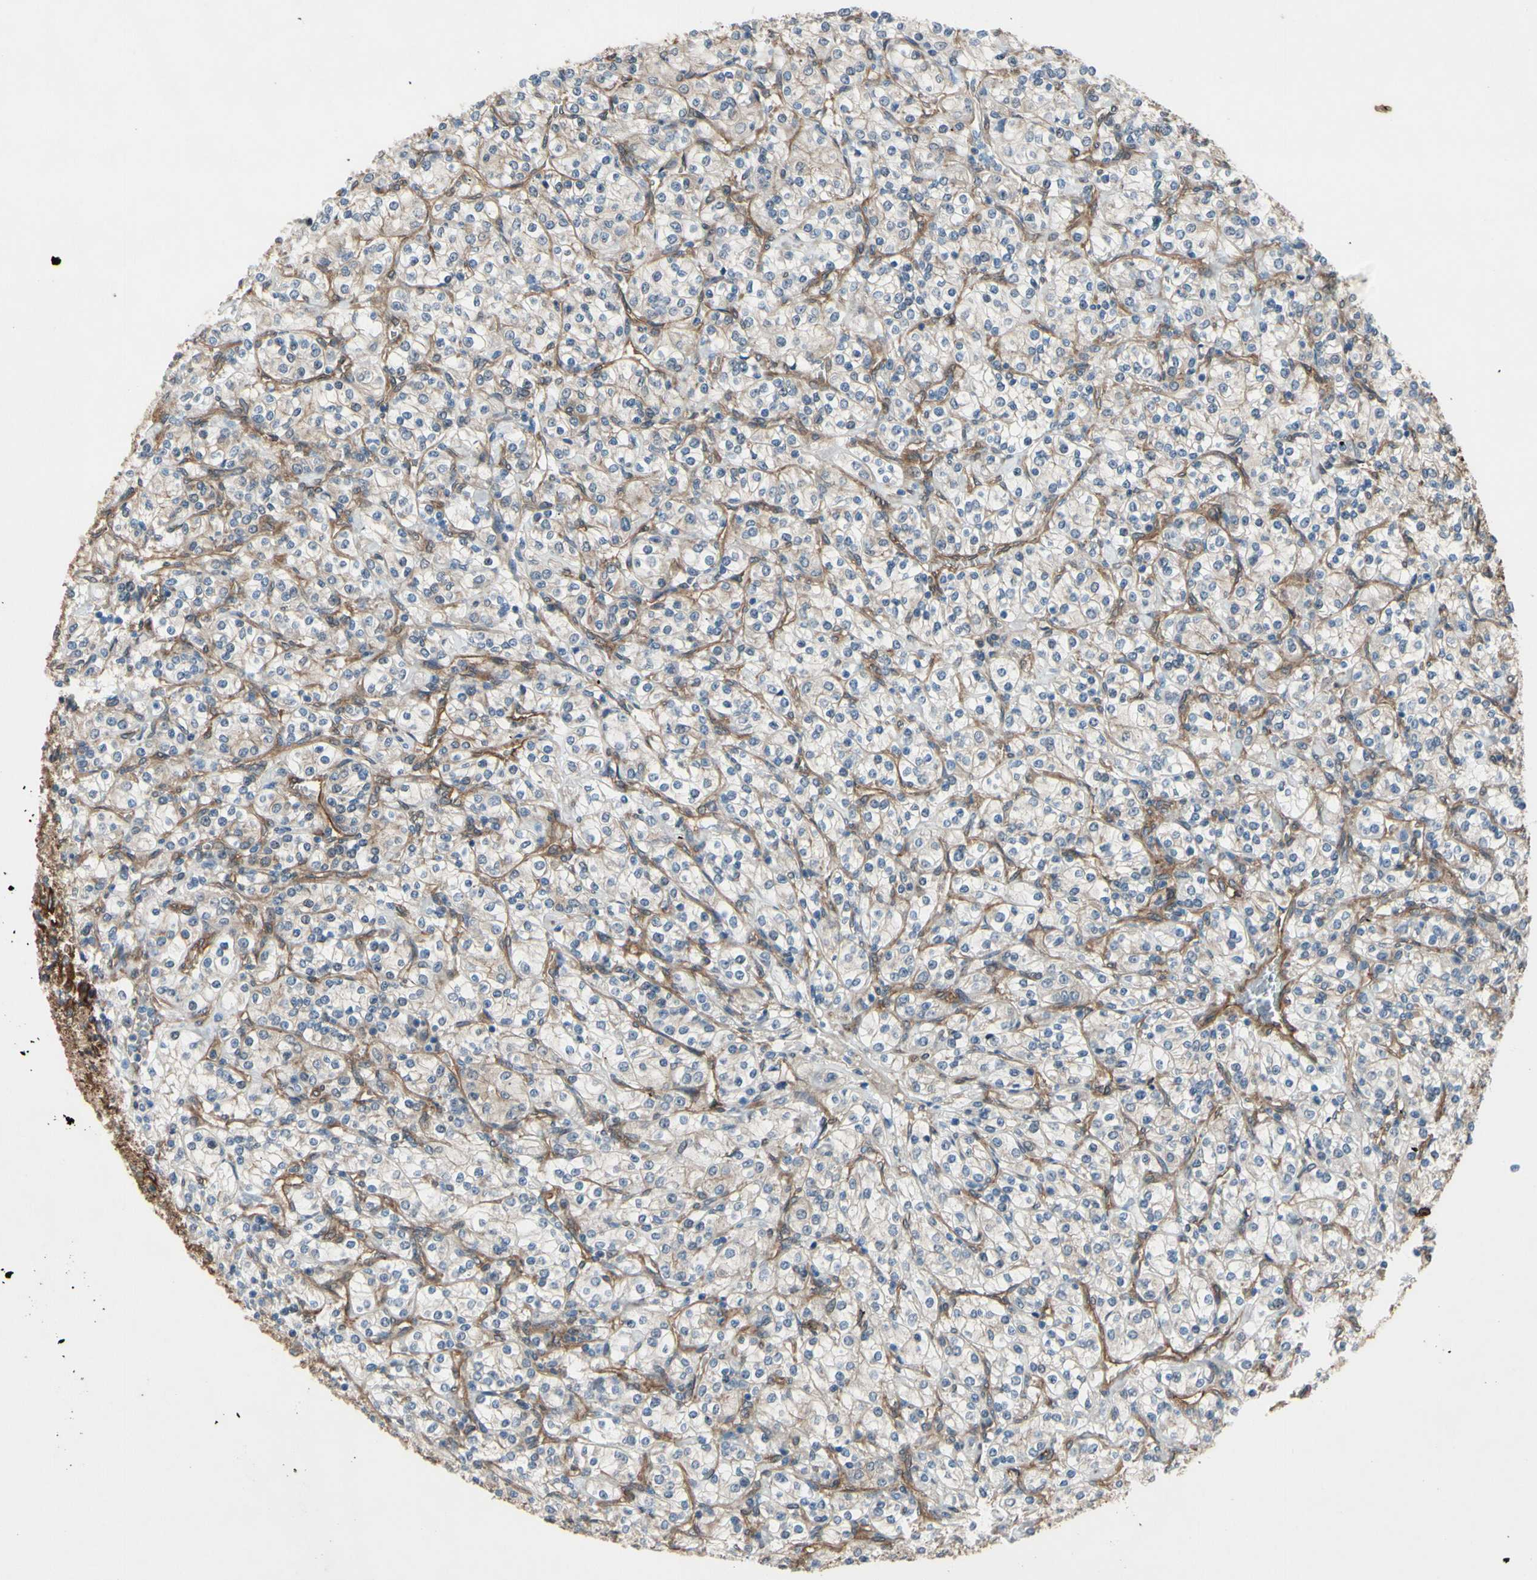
{"staining": {"intensity": "weak", "quantity": "25%-75%", "location": "cytoplasmic/membranous"}, "tissue": "renal cancer", "cell_type": "Tumor cells", "image_type": "cancer", "snomed": [{"axis": "morphology", "description": "Adenocarcinoma, NOS"}, {"axis": "topography", "description": "Kidney"}], "caption": "Weak cytoplasmic/membranous expression for a protein is seen in approximately 25%-75% of tumor cells of renal cancer using immunohistochemistry (IHC).", "gene": "CTTNBP2", "patient": {"sex": "male", "age": 77}}